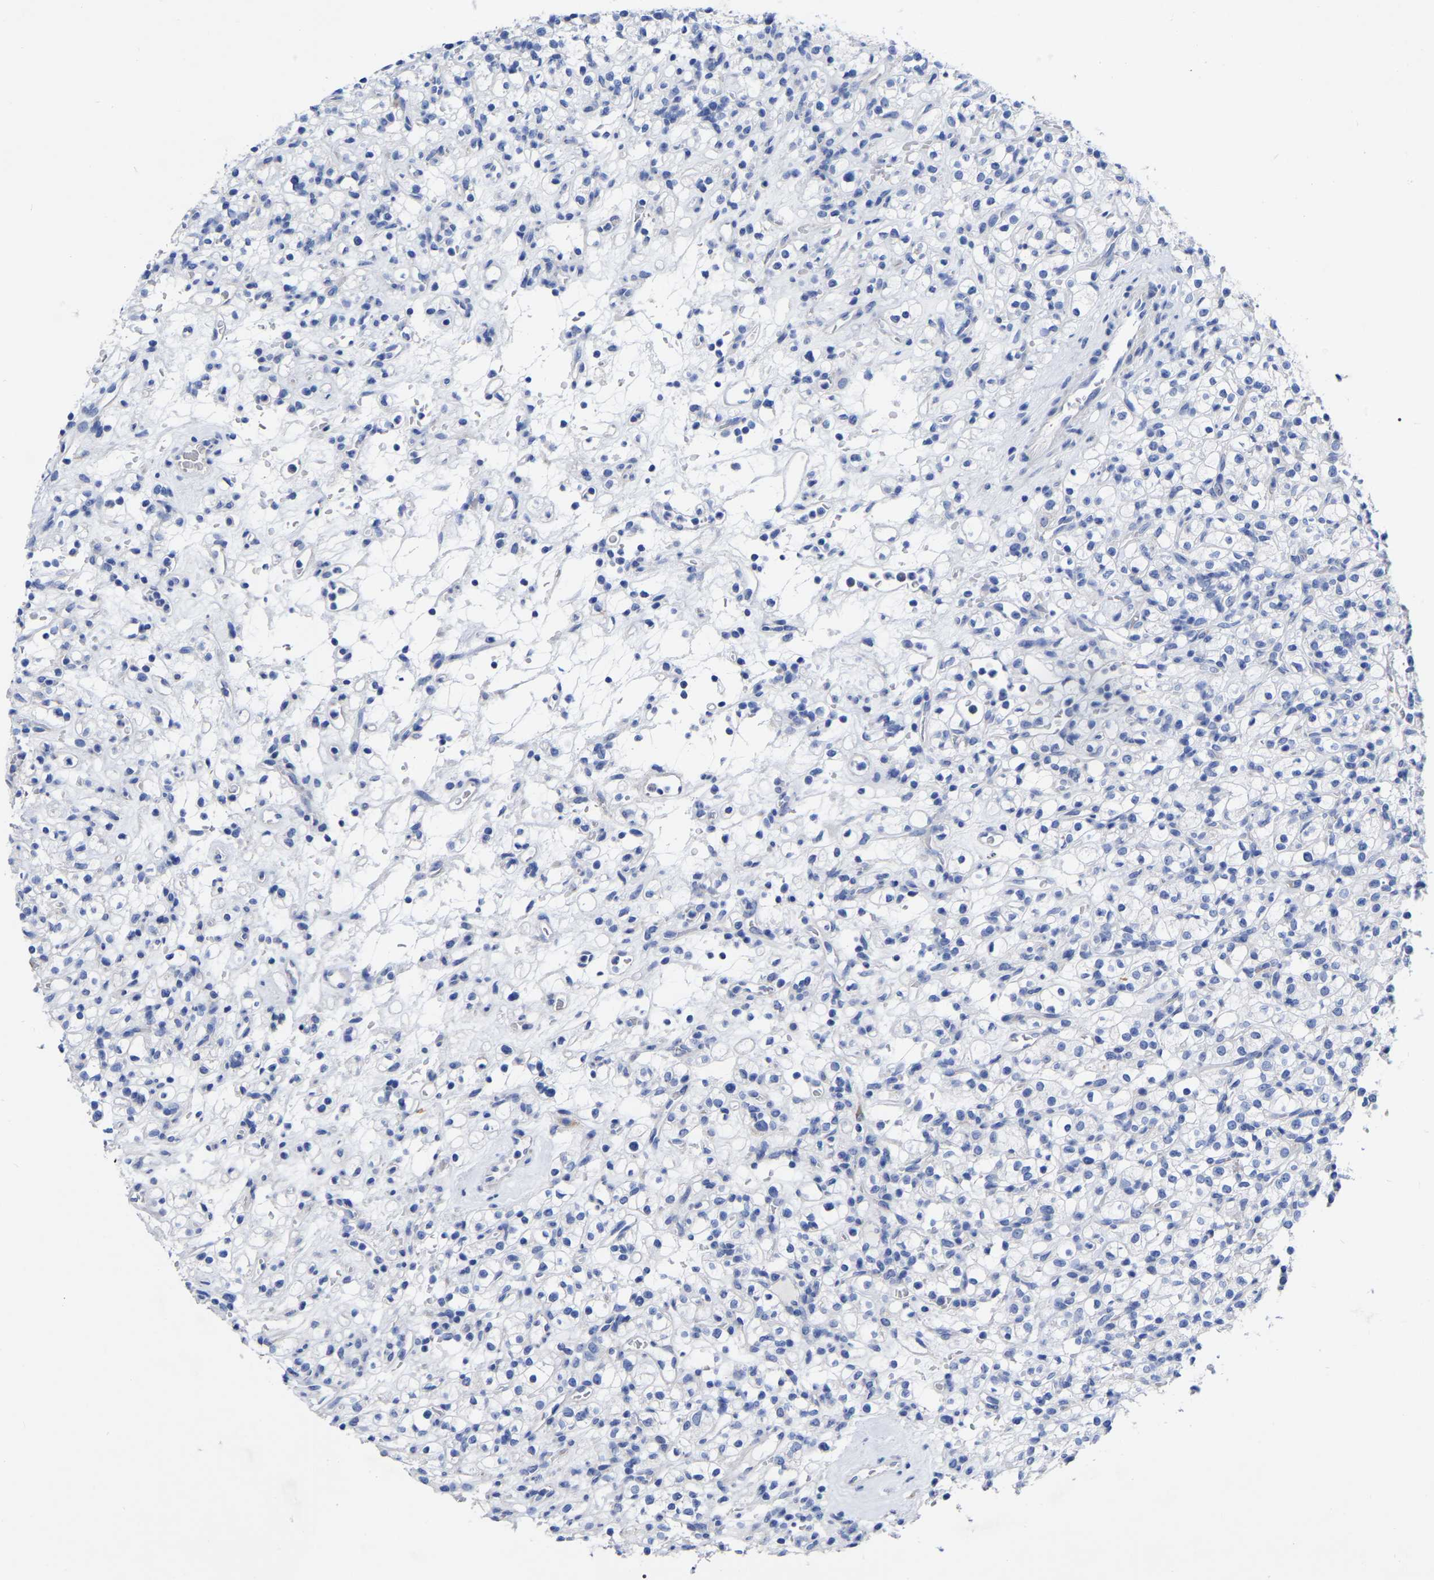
{"staining": {"intensity": "negative", "quantity": "none", "location": "none"}, "tissue": "renal cancer", "cell_type": "Tumor cells", "image_type": "cancer", "snomed": [{"axis": "morphology", "description": "Normal tissue, NOS"}, {"axis": "morphology", "description": "Adenocarcinoma, NOS"}, {"axis": "topography", "description": "Kidney"}], "caption": "High magnification brightfield microscopy of renal cancer stained with DAB (3,3'-diaminobenzidine) (brown) and counterstained with hematoxylin (blue): tumor cells show no significant staining. (DAB (3,3'-diaminobenzidine) immunohistochemistry (IHC) visualized using brightfield microscopy, high magnification).", "gene": "GDF3", "patient": {"sex": "female", "age": 72}}